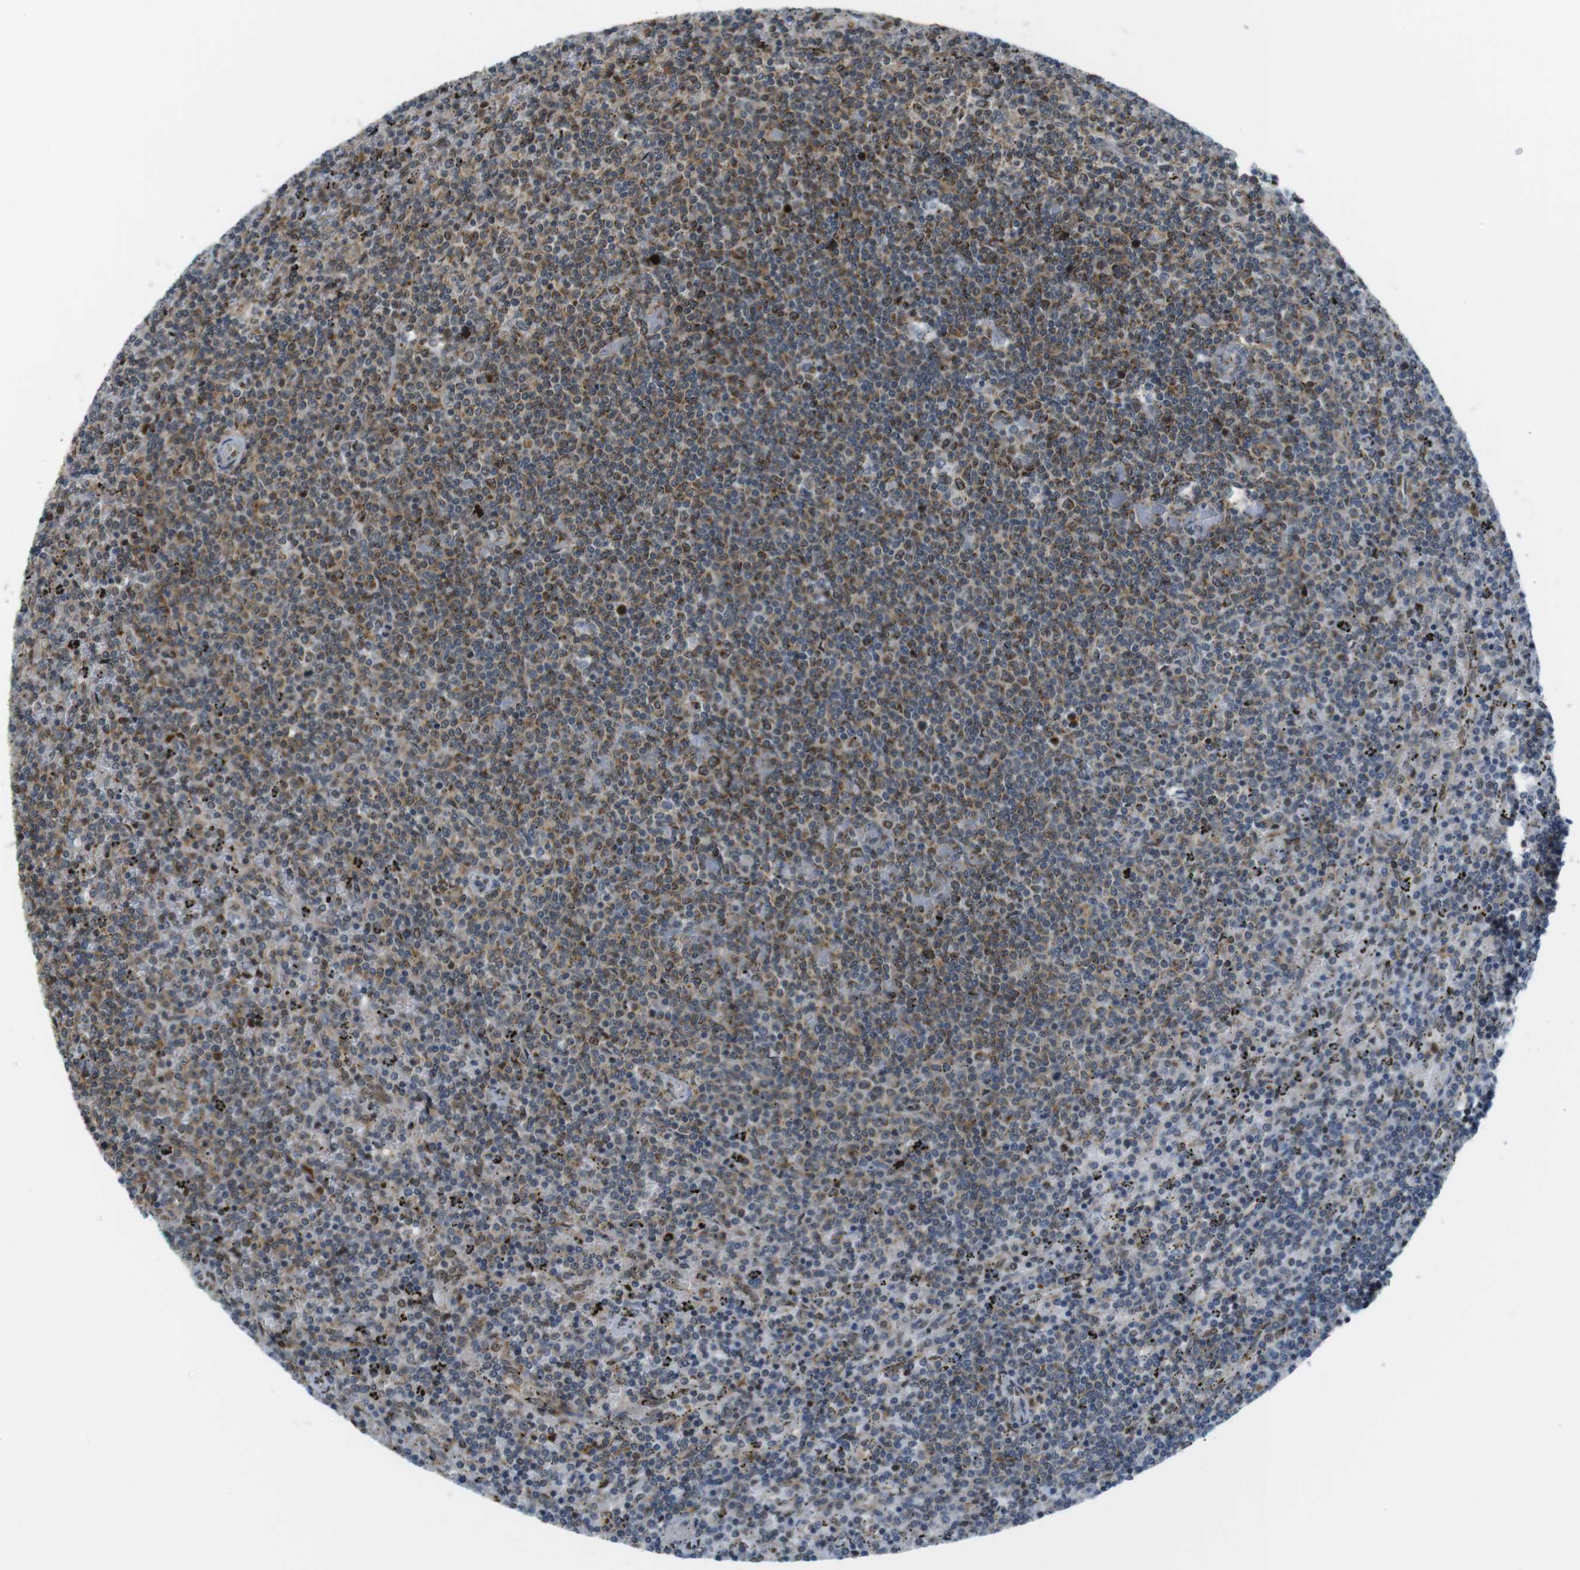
{"staining": {"intensity": "moderate", "quantity": "25%-75%", "location": "cytoplasmic/membranous,nuclear"}, "tissue": "lymphoma", "cell_type": "Tumor cells", "image_type": "cancer", "snomed": [{"axis": "morphology", "description": "Malignant lymphoma, non-Hodgkin's type, Low grade"}, {"axis": "topography", "description": "Spleen"}], "caption": "A micrograph of human low-grade malignant lymphoma, non-Hodgkin's type stained for a protein demonstrates moderate cytoplasmic/membranous and nuclear brown staining in tumor cells. The staining was performed using DAB (3,3'-diaminobenzidine) to visualize the protein expression in brown, while the nuclei were stained in blue with hematoxylin (Magnification: 20x).", "gene": "USP7", "patient": {"sex": "female", "age": 50}}